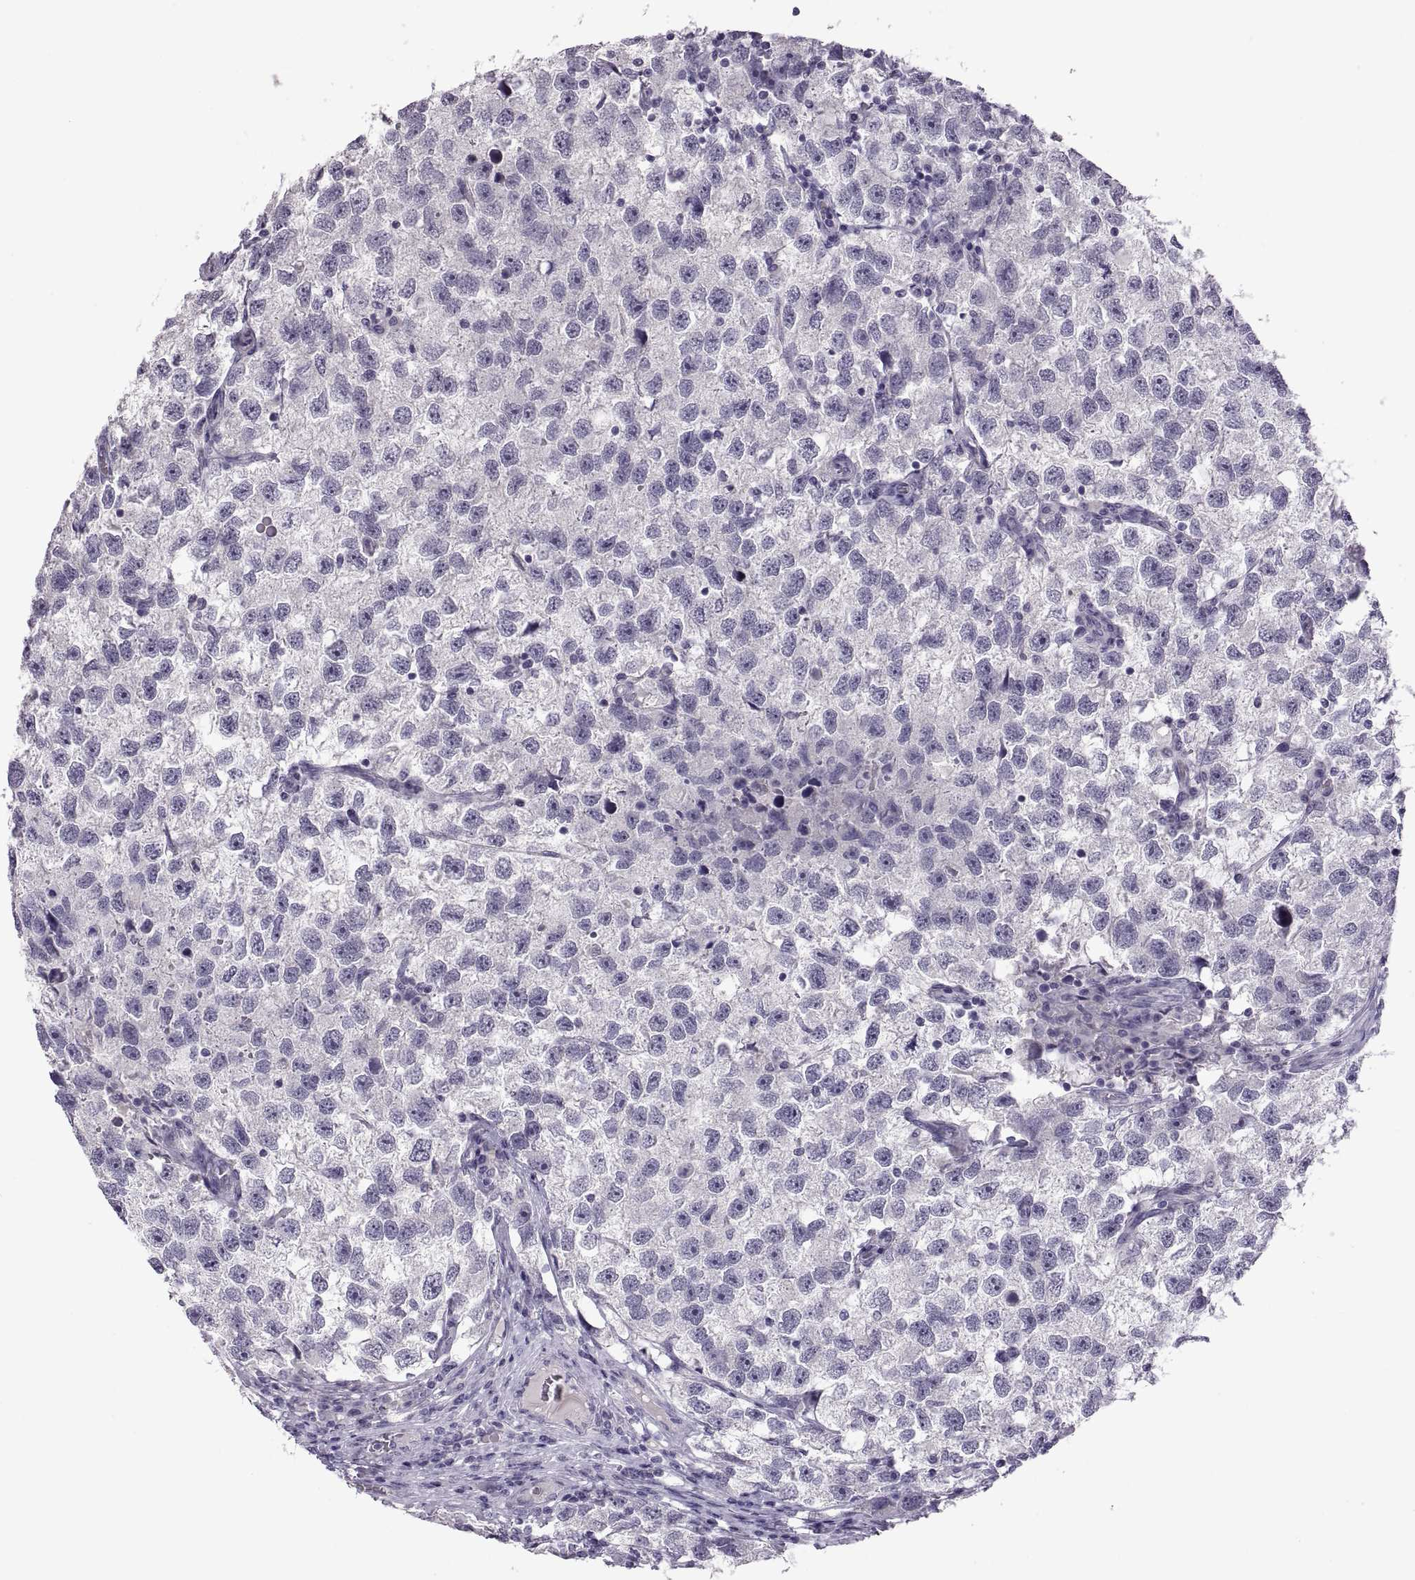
{"staining": {"intensity": "negative", "quantity": "none", "location": "none"}, "tissue": "testis cancer", "cell_type": "Tumor cells", "image_type": "cancer", "snomed": [{"axis": "morphology", "description": "Seminoma, NOS"}, {"axis": "topography", "description": "Testis"}], "caption": "A high-resolution micrograph shows IHC staining of testis cancer, which shows no significant positivity in tumor cells.", "gene": "RDM1", "patient": {"sex": "male", "age": 26}}